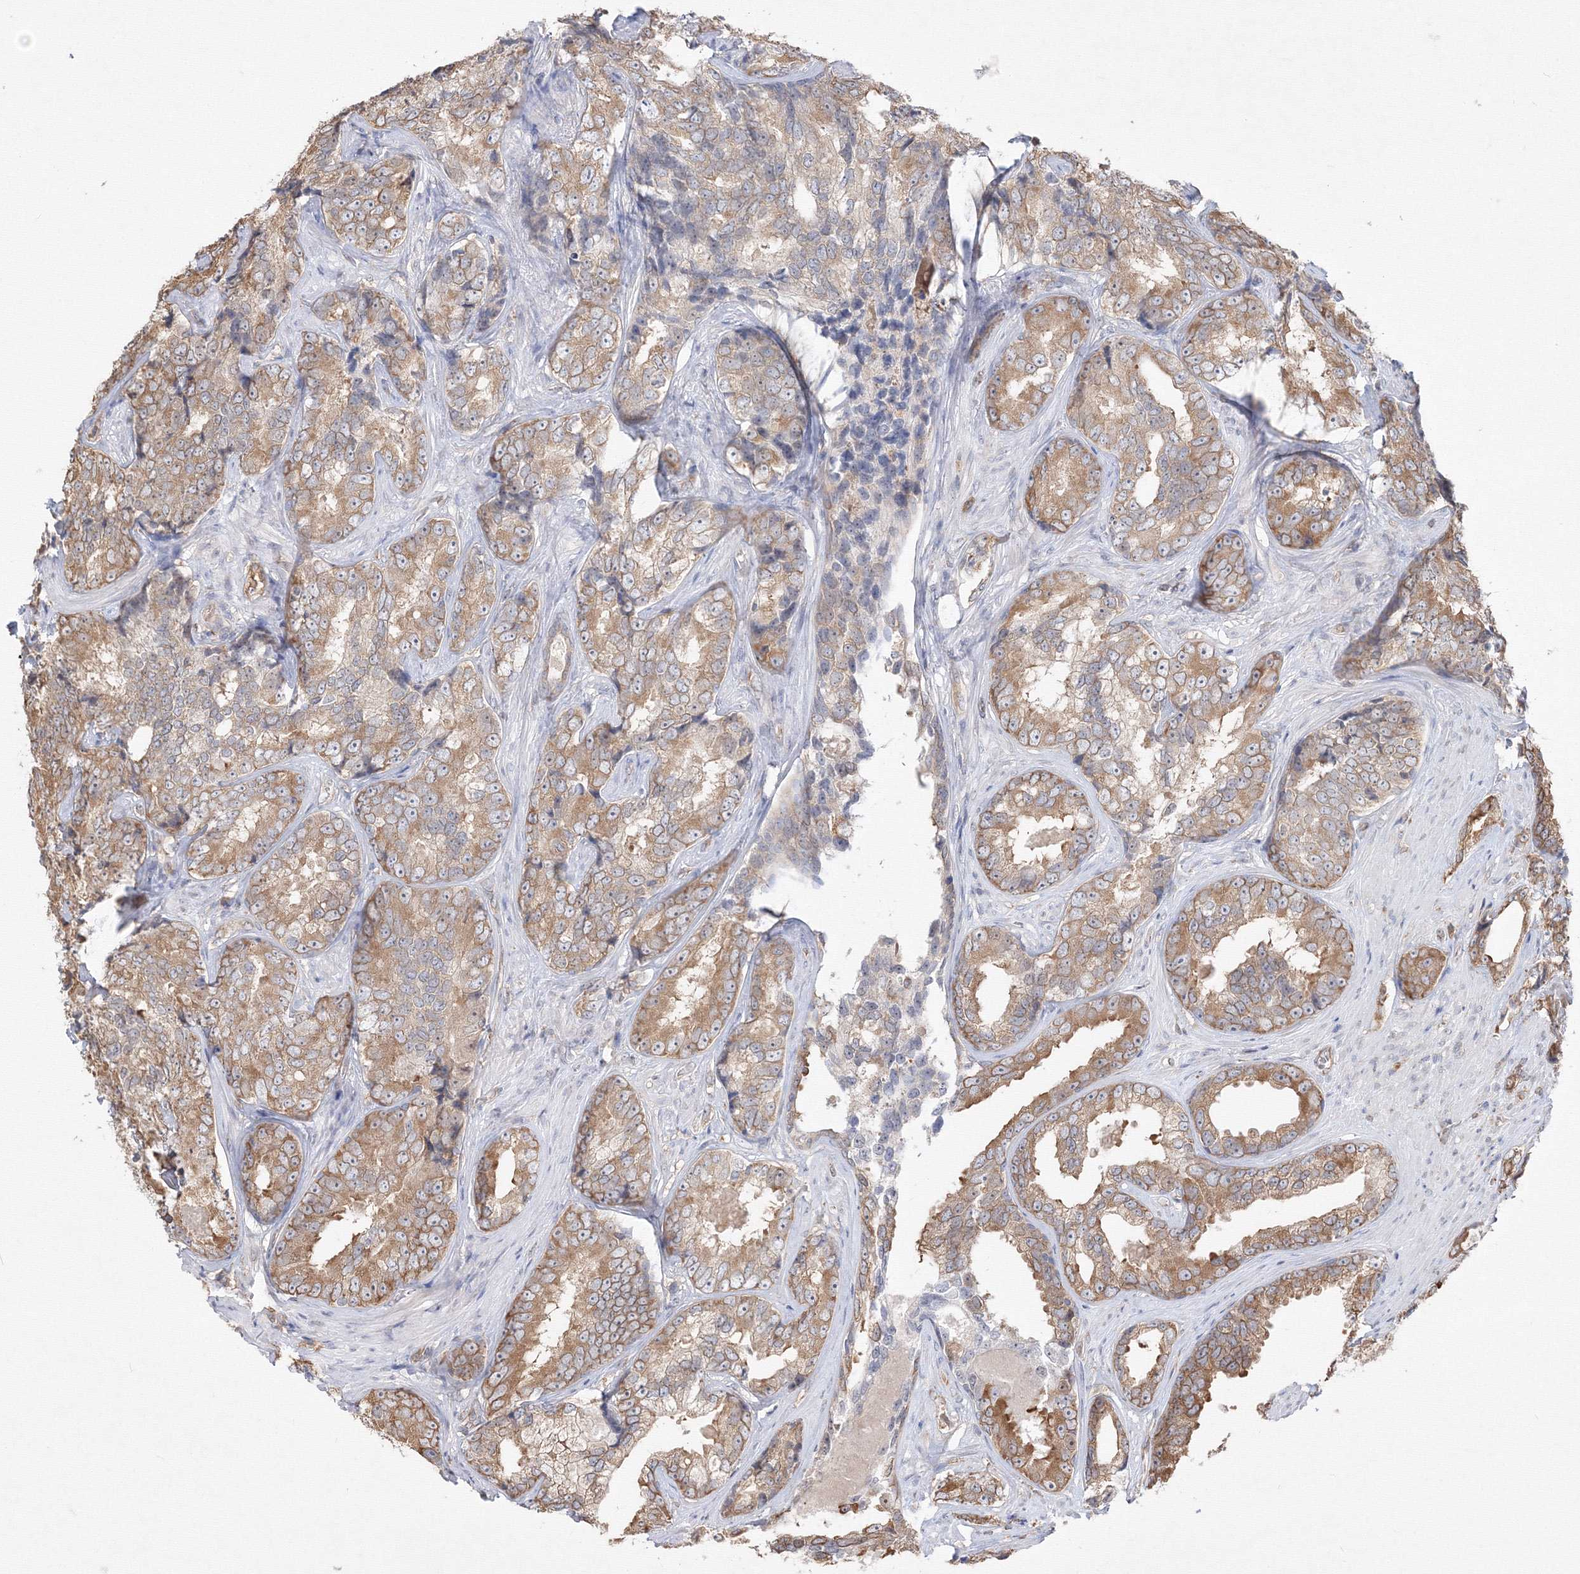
{"staining": {"intensity": "moderate", "quantity": ">75%", "location": "cytoplasmic/membranous"}, "tissue": "prostate cancer", "cell_type": "Tumor cells", "image_type": "cancer", "snomed": [{"axis": "morphology", "description": "Adenocarcinoma, High grade"}, {"axis": "topography", "description": "Prostate"}], "caption": "Protein expression analysis of human prostate adenocarcinoma (high-grade) reveals moderate cytoplasmic/membranous positivity in approximately >75% of tumor cells.", "gene": "FBXL8", "patient": {"sex": "male", "age": 66}}